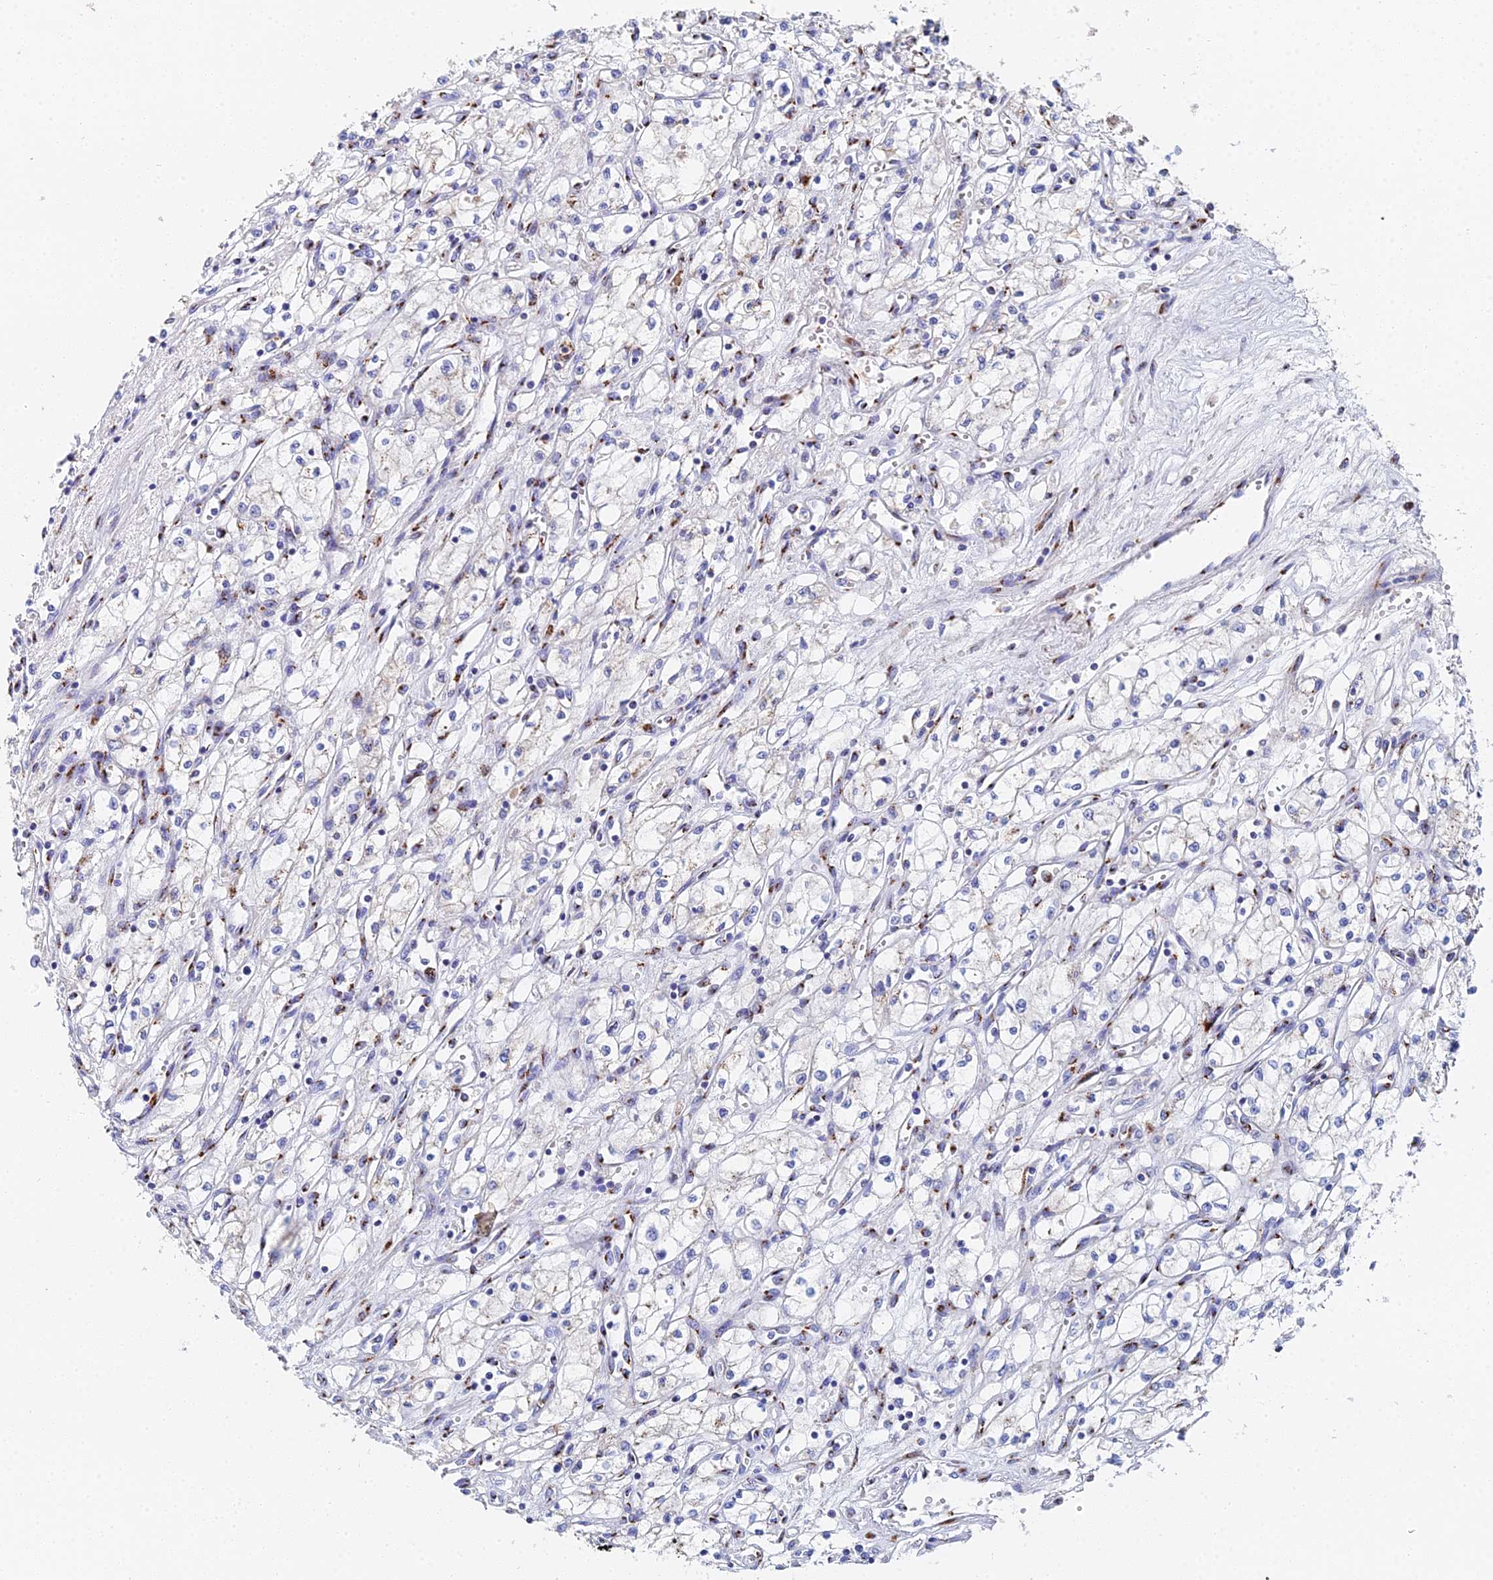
{"staining": {"intensity": "moderate", "quantity": "<25%", "location": "cytoplasmic/membranous"}, "tissue": "renal cancer", "cell_type": "Tumor cells", "image_type": "cancer", "snomed": [{"axis": "morphology", "description": "Adenocarcinoma, NOS"}, {"axis": "topography", "description": "Kidney"}], "caption": "Immunohistochemical staining of renal cancer (adenocarcinoma) shows low levels of moderate cytoplasmic/membranous protein expression in approximately <25% of tumor cells.", "gene": "ENSG00000268674", "patient": {"sex": "male", "age": 59}}